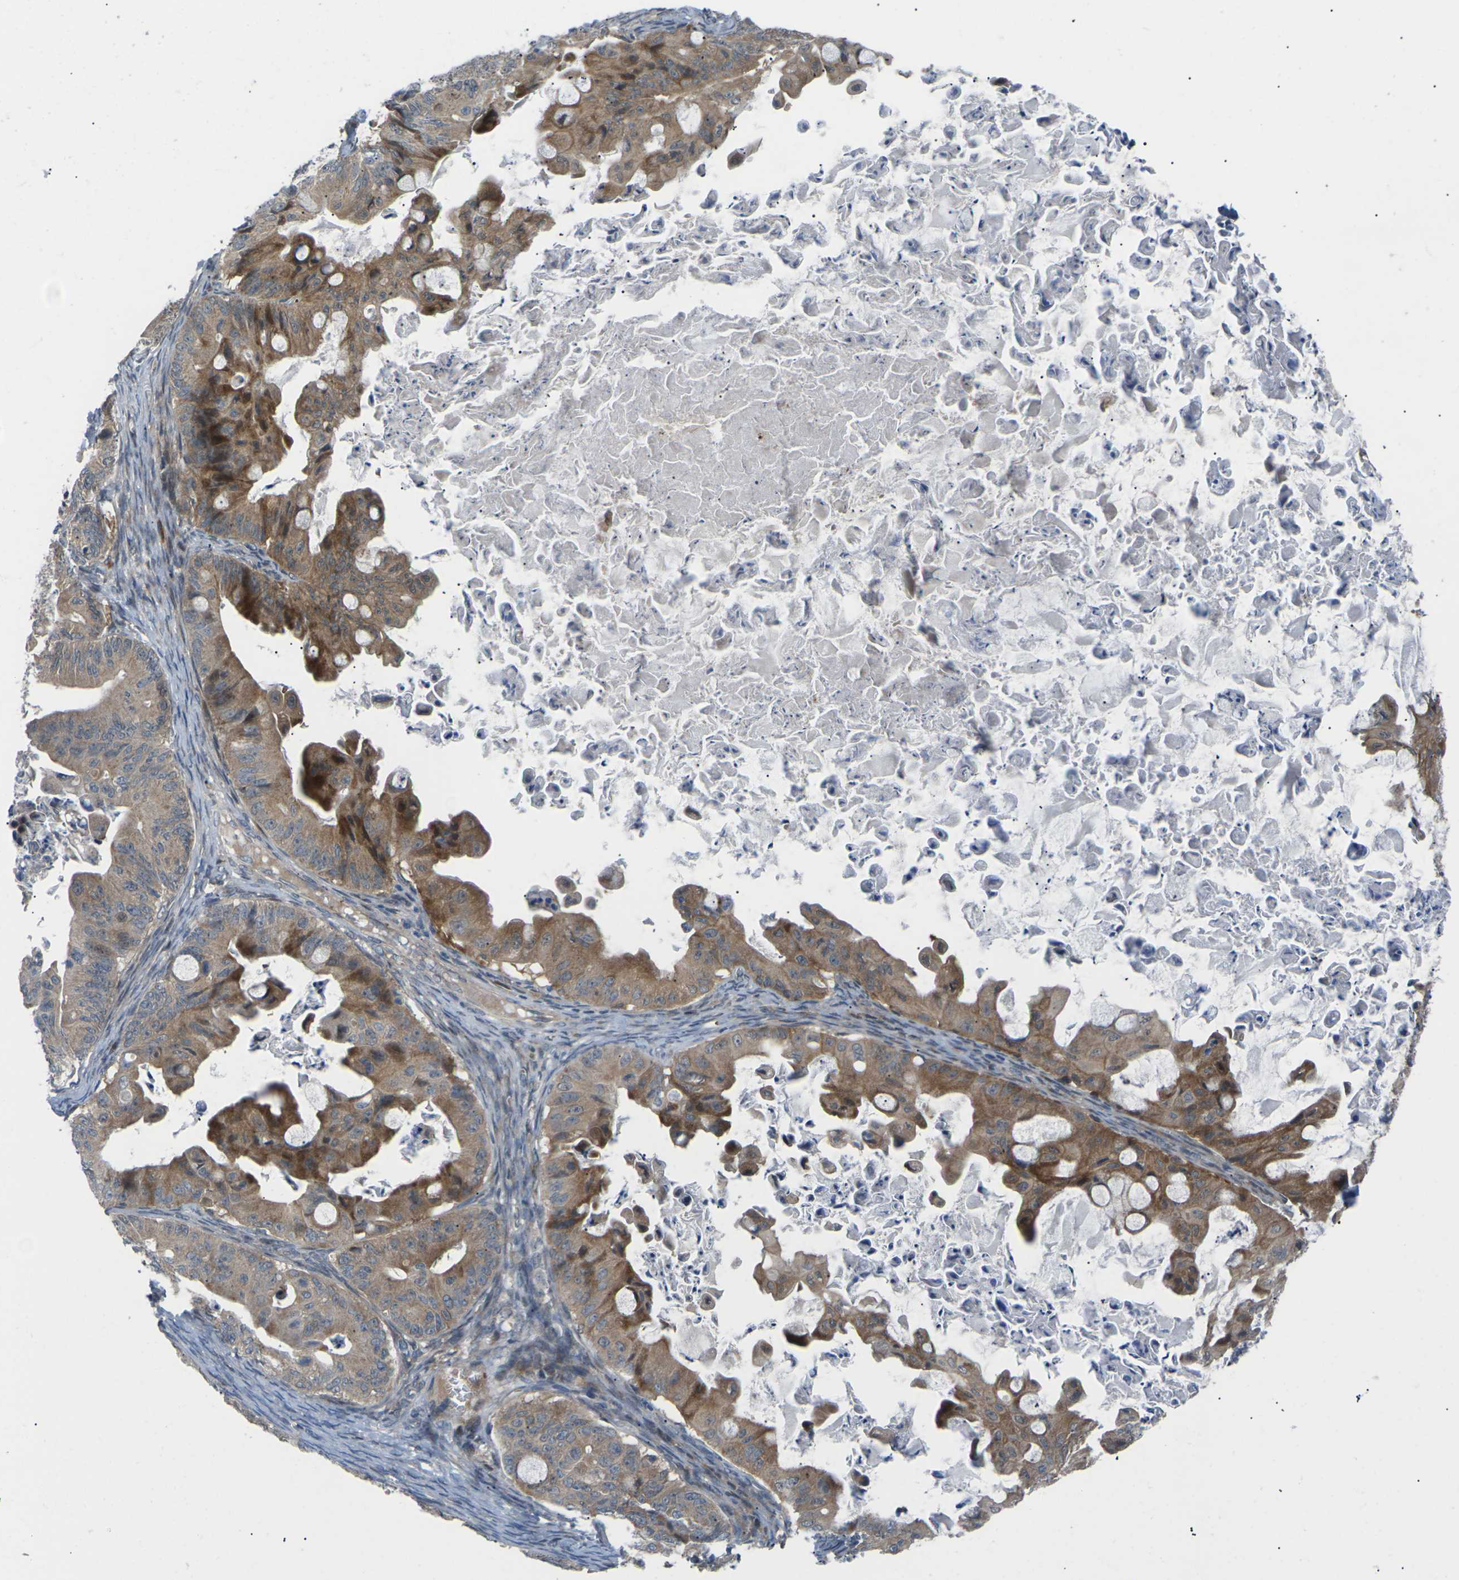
{"staining": {"intensity": "moderate", "quantity": ">75%", "location": "cytoplasmic/membranous"}, "tissue": "ovarian cancer", "cell_type": "Tumor cells", "image_type": "cancer", "snomed": [{"axis": "morphology", "description": "Cystadenocarcinoma, mucinous, NOS"}, {"axis": "topography", "description": "Ovary"}], "caption": "A histopathology image showing moderate cytoplasmic/membranous staining in about >75% of tumor cells in ovarian mucinous cystadenocarcinoma, as visualized by brown immunohistochemical staining.", "gene": "RPS6KA3", "patient": {"sex": "female", "age": 37}}